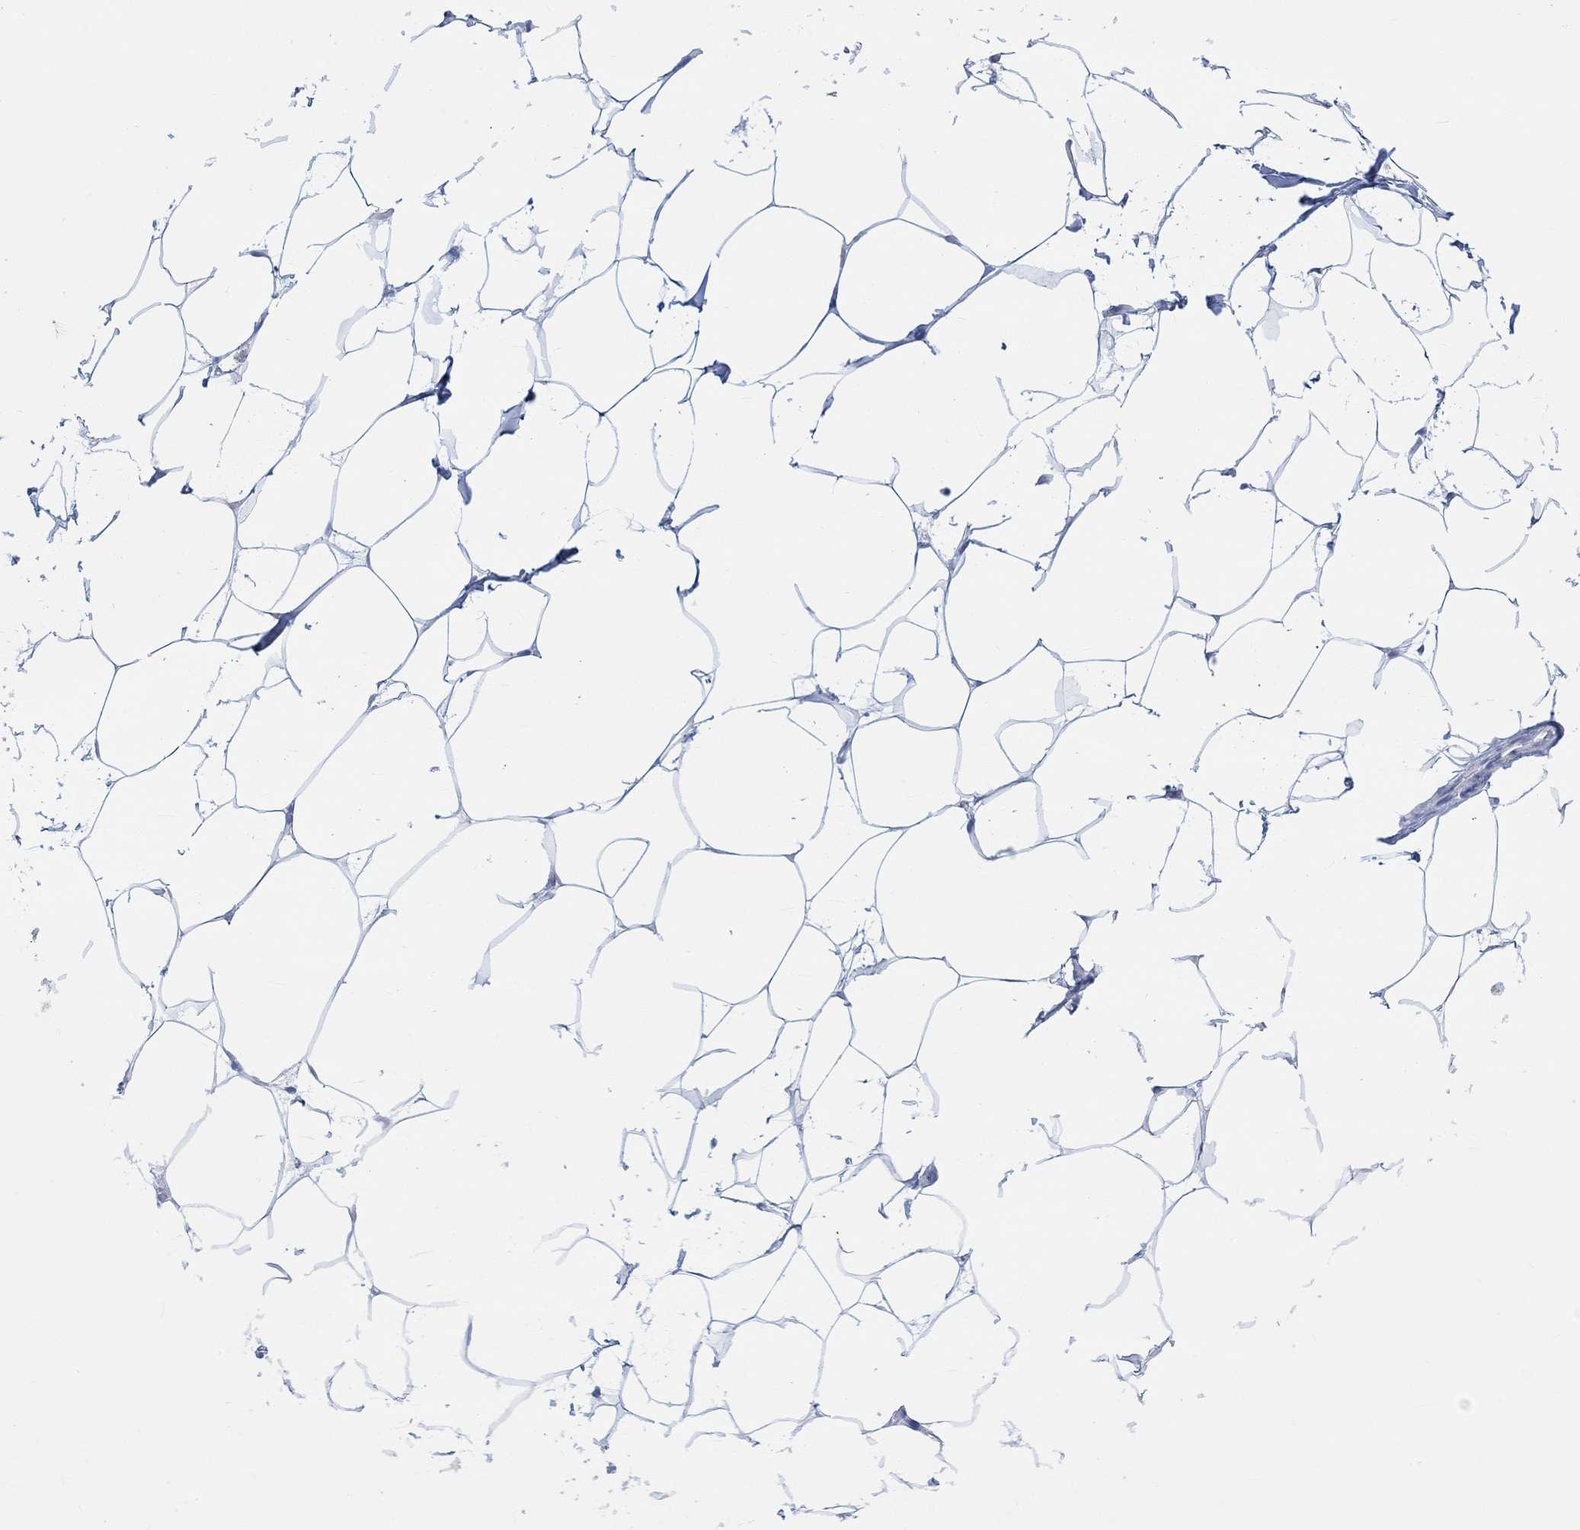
{"staining": {"intensity": "negative", "quantity": "none", "location": "none"}, "tissue": "breast", "cell_type": "Adipocytes", "image_type": "normal", "snomed": [{"axis": "morphology", "description": "Normal tissue, NOS"}, {"axis": "topography", "description": "Breast"}], "caption": "IHC of benign human breast demonstrates no positivity in adipocytes.", "gene": "AK8", "patient": {"sex": "female", "age": 32}}